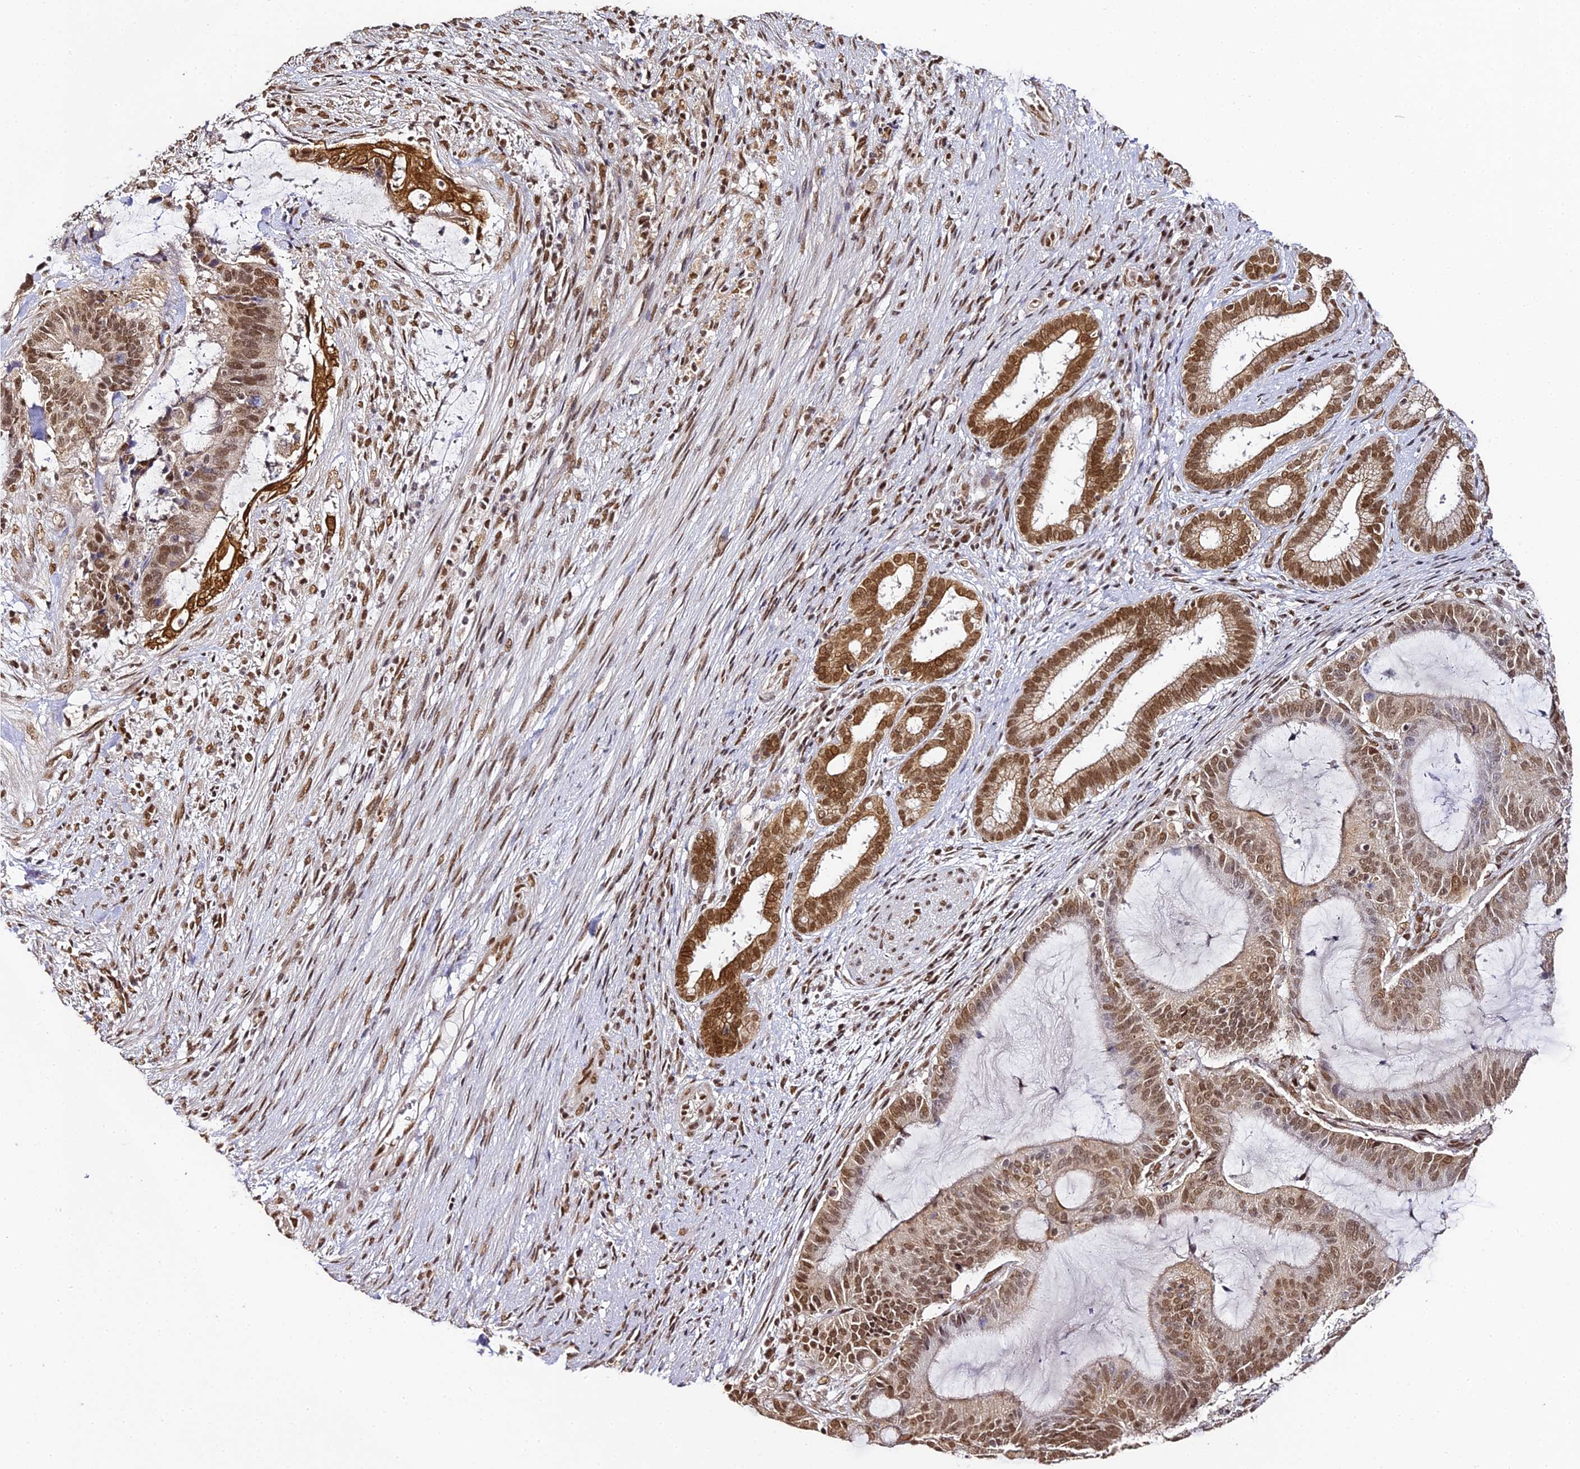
{"staining": {"intensity": "moderate", "quantity": ">75%", "location": "cytoplasmic/membranous,nuclear"}, "tissue": "liver cancer", "cell_type": "Tumor cells", "image_type": "cancer", "snomed": [{"axis": "morphology", "description": "Normal tissue, NOS"}, {"axis": "morphology", "description": "Cholangiocarcinoma"}, {"axis": "topography", "description": "Liver"}, {"axis": "topography", "description": "Peripheral nerve tissue"}], "caption": "This histopathology image exhibits immunohistochemistry (IHC) staining of liver cancer (cholangiocarcinoma), with medium moderate cytoplasmic/membranous and nuclear expression in about >75% of tumor cells.", "gene": "HNRNPA1", "patient": {"sex": "female", "age": 73}}